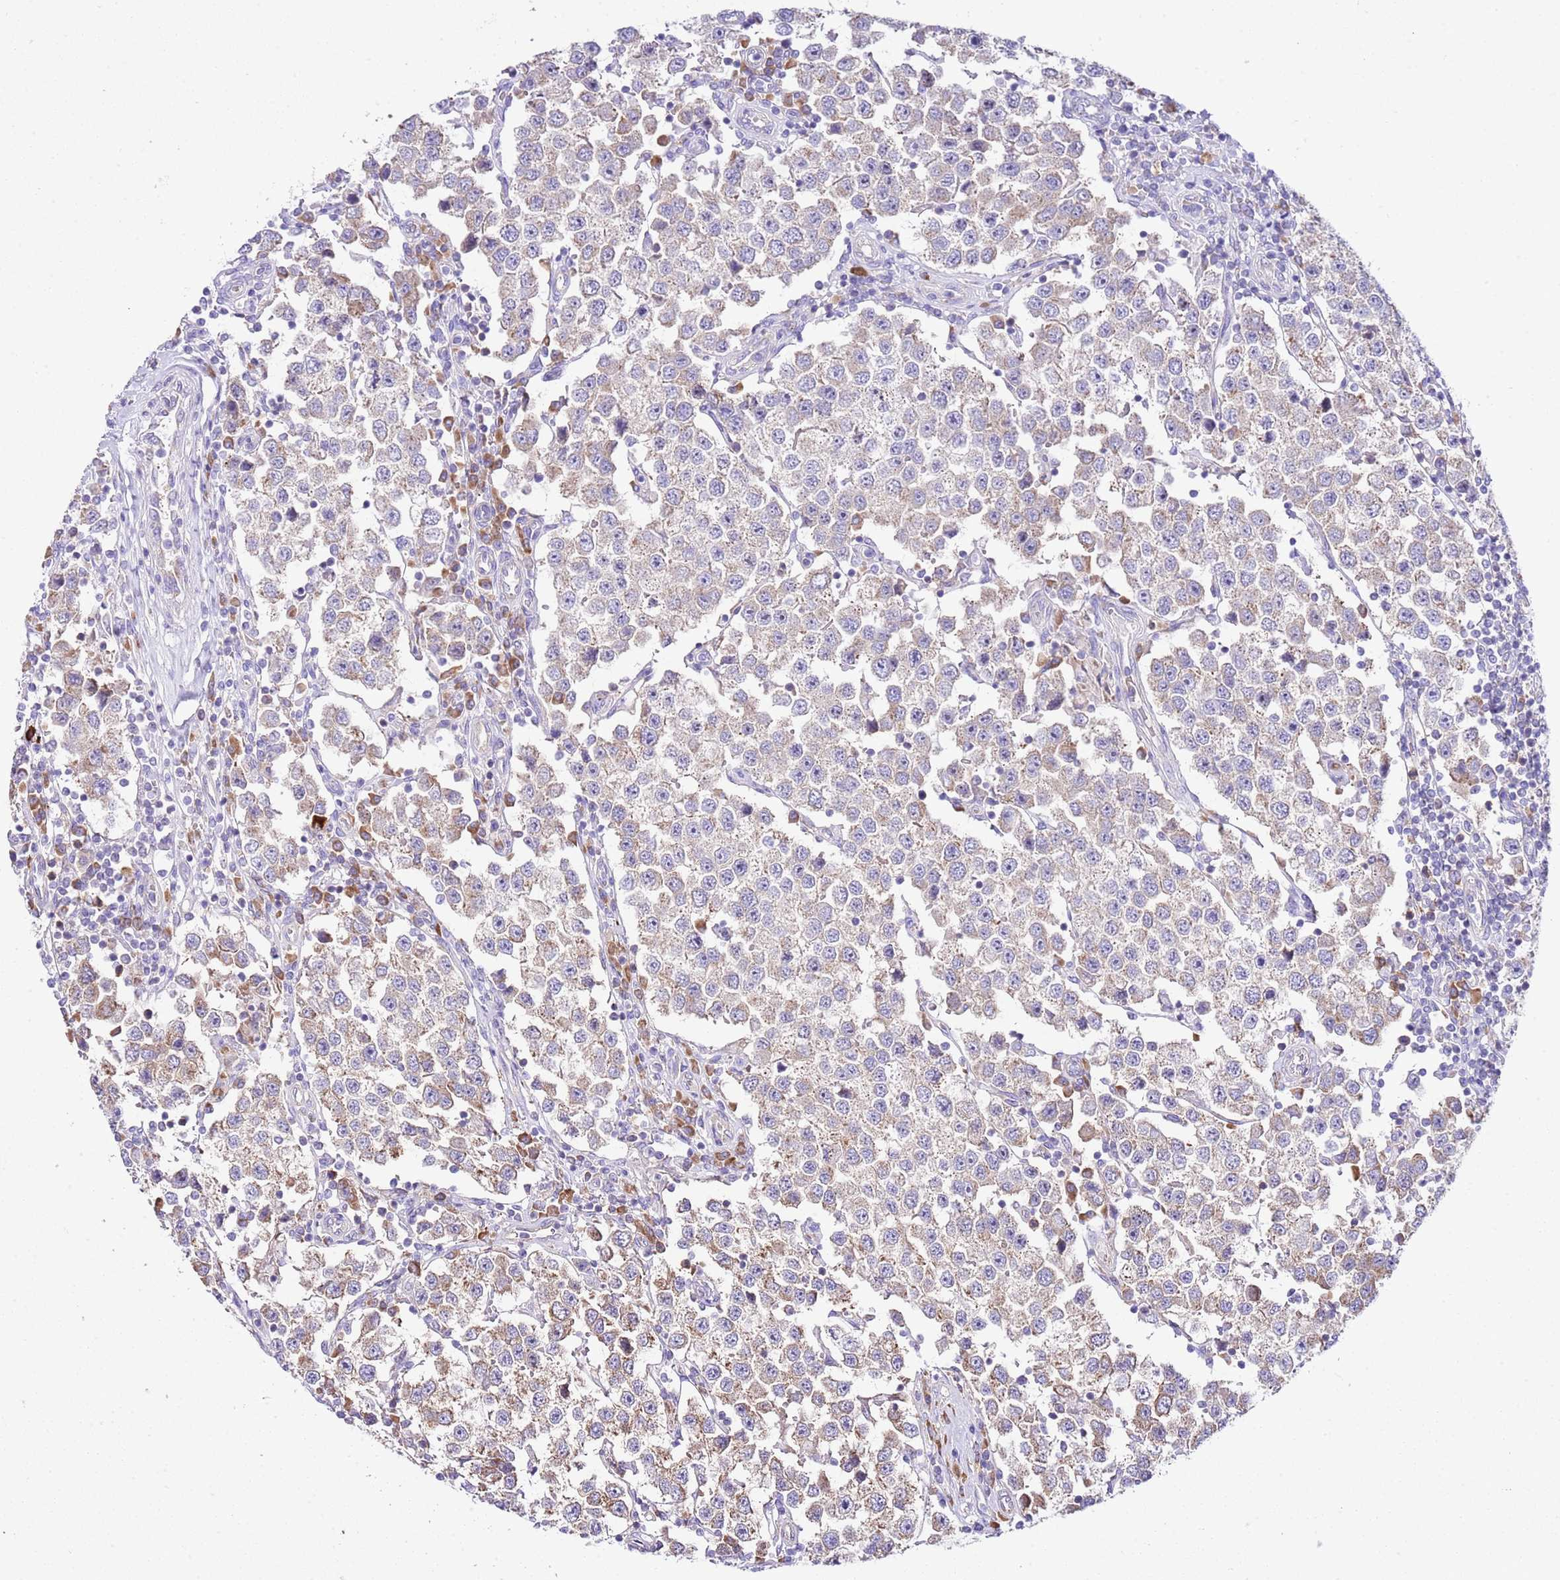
{"staining": {"intensity": "weak", "quantity": "25%-75%", "location": "cytoplasmic/membranous"}, "tissue": "testis cancer", "cell_type": "Tumor cells", "image_type": "cancer", "snomed": [{"axis": "morphology", "description": "Seminoma, NOS"}, {"axis": "topography", "description": "Testis"}], "caption": "A brown stain labels weak cytoplasmic/membranous positivity of a protein in human seminoma (testis) tumor cells.", "gene": "RPS10", "patient": {"sex": "male", "age": 37}}